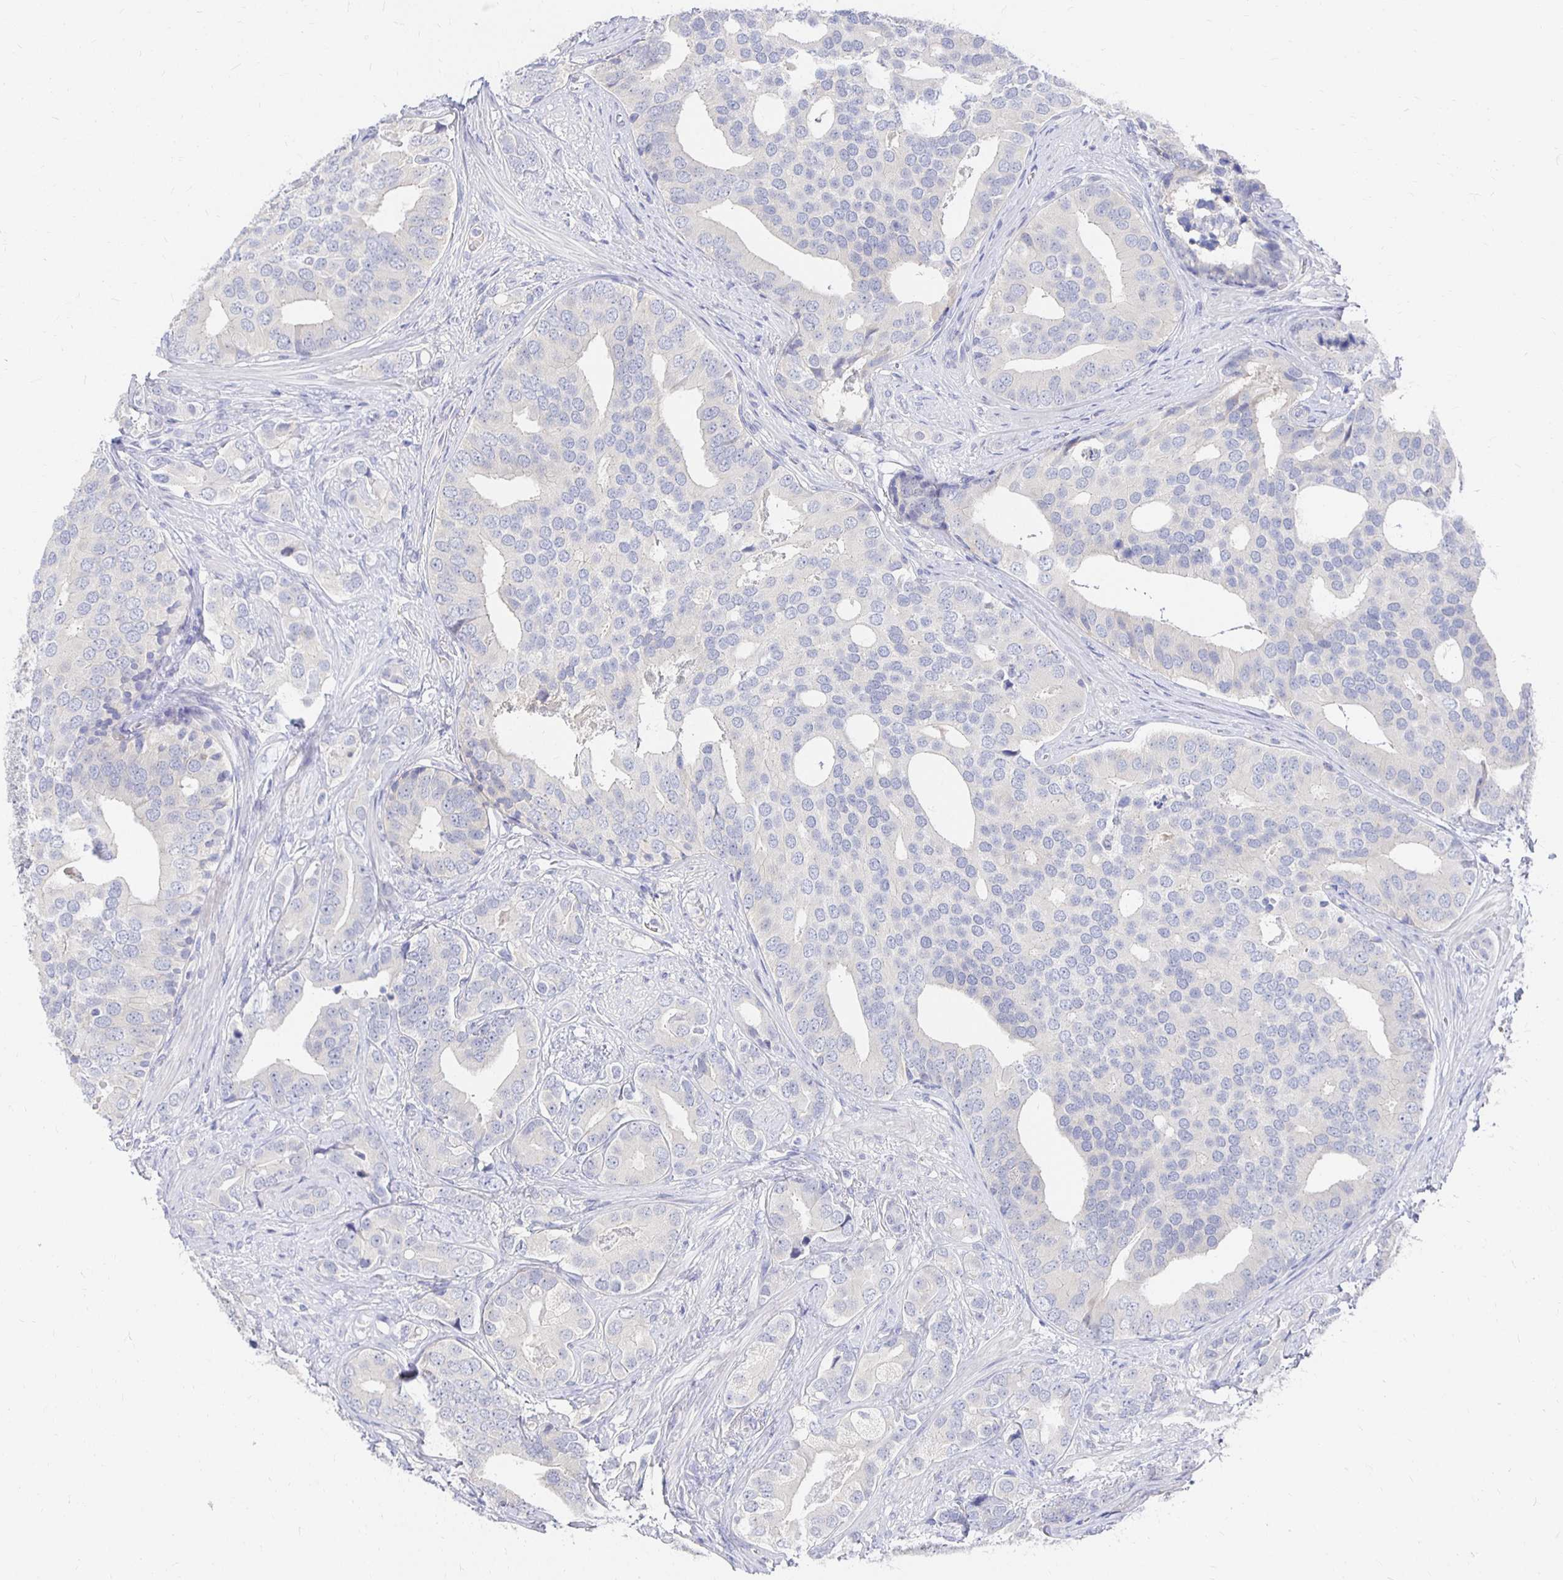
{"staining": {"intensity": "negative", "quantity": "none", "location": "none"}, "tissue": "prostate cancer", "cell_type": "Tumor cells", "image_type": "cancer", "snomed": [{"axis": "morphology", "description": "Adenocarcinoma, High grade"}, {"axis": "topography", "description": "Prostate"}], "caption": "Photomicrograph shows no significant protein positivity in tumor cells of prostate cancer.", "gene": "FKRP", "patient": {"sex": "male", "age": 62}}